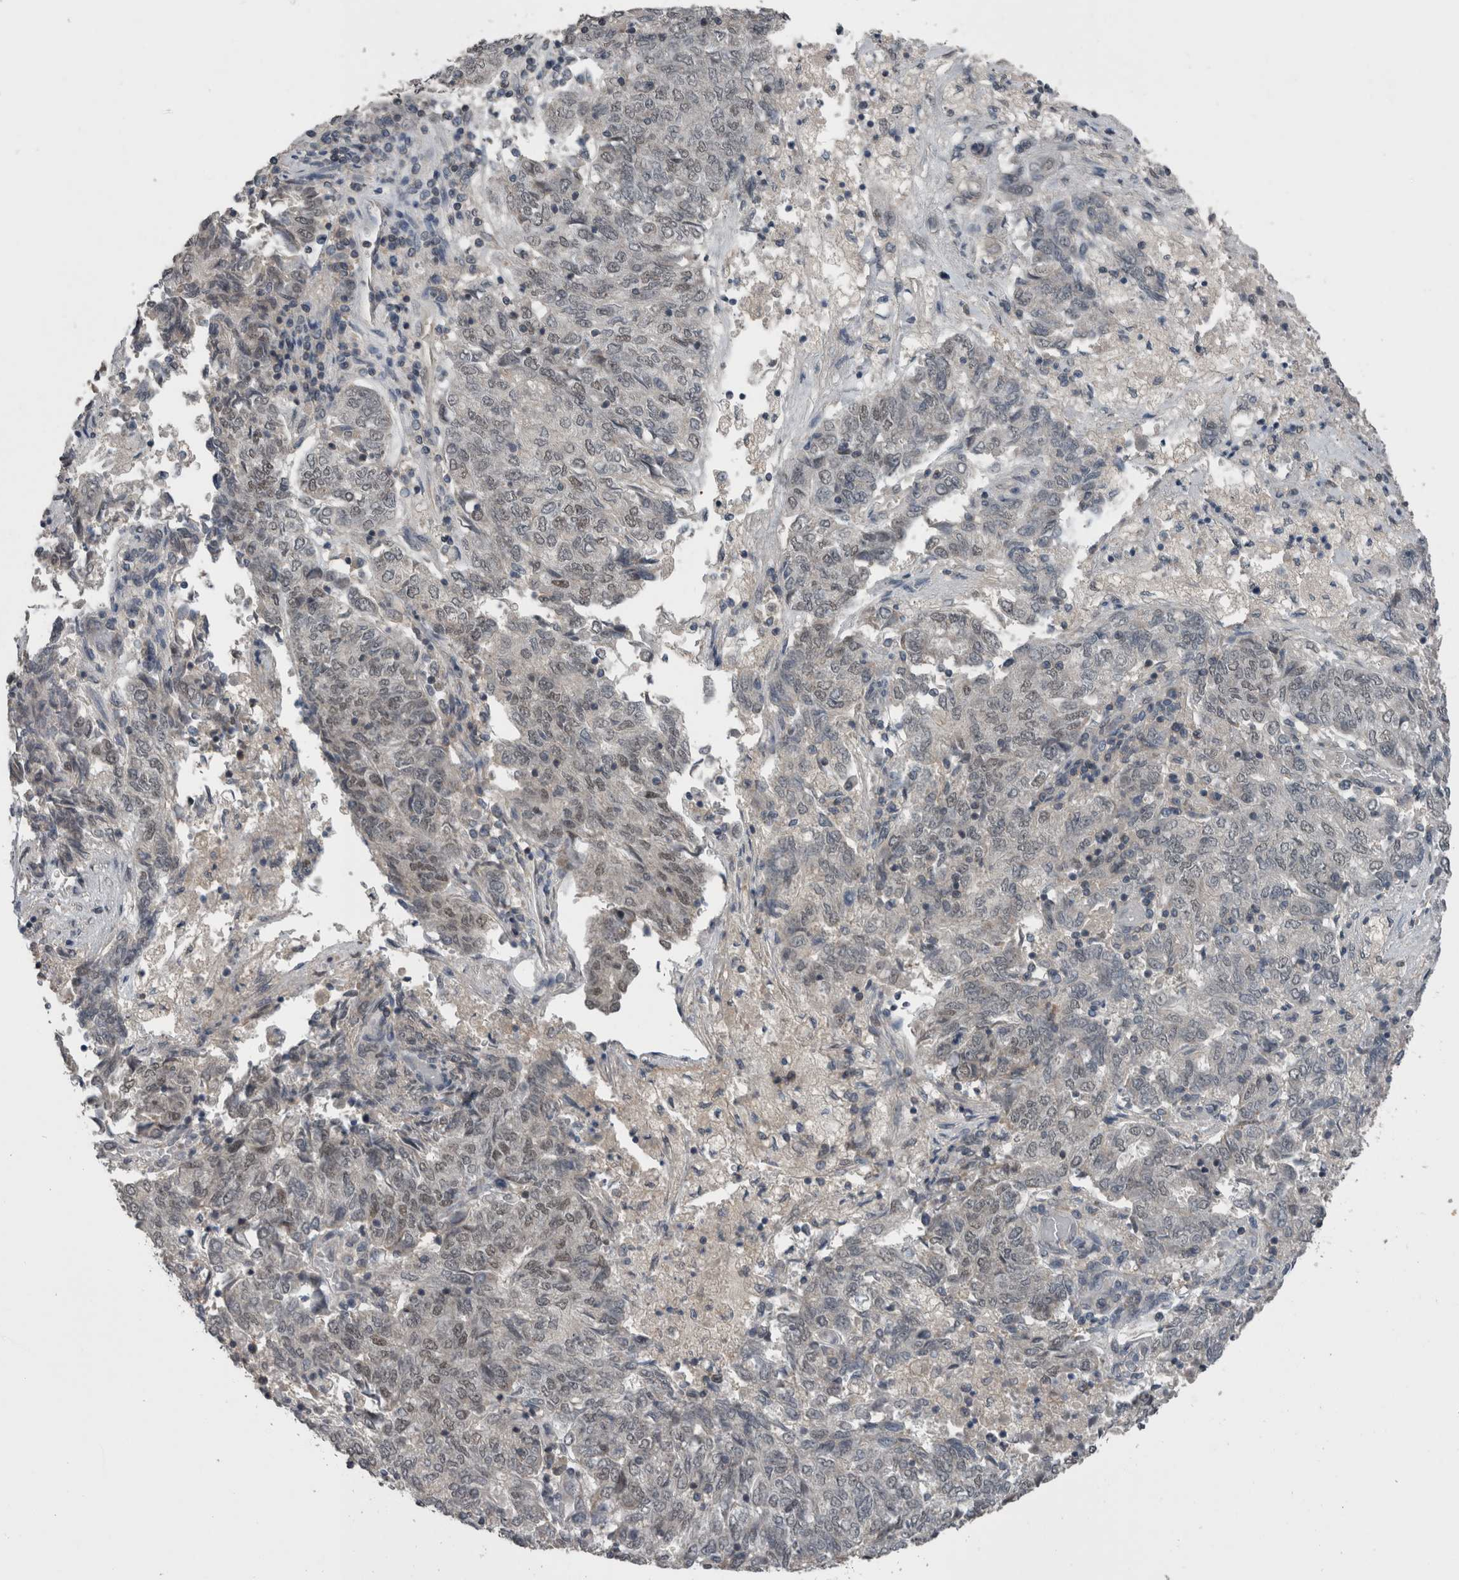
{"staining": {"intensity": "weak", "quantity": "<25%", "location": "nuclear"}, "tissue": "endometrial cancer", "cell_type": "Tumor cells", "image_type": "cancer", "snomed": [{"axis": "morphology", "description": "Adenocarcinoma, NOS"}, {"axis": "topography", "description": "Endometrium"}], "caption": "IHC histopathology image of neoplastic tissue: human adenocarcinoma (endometrial) stained with DAB (3,3'-diaminobenzidine) reveals no significant protein positivity in tumor cells.", "gene": "ZBTB21", "patient": {"sex": "female", "age": 80}}